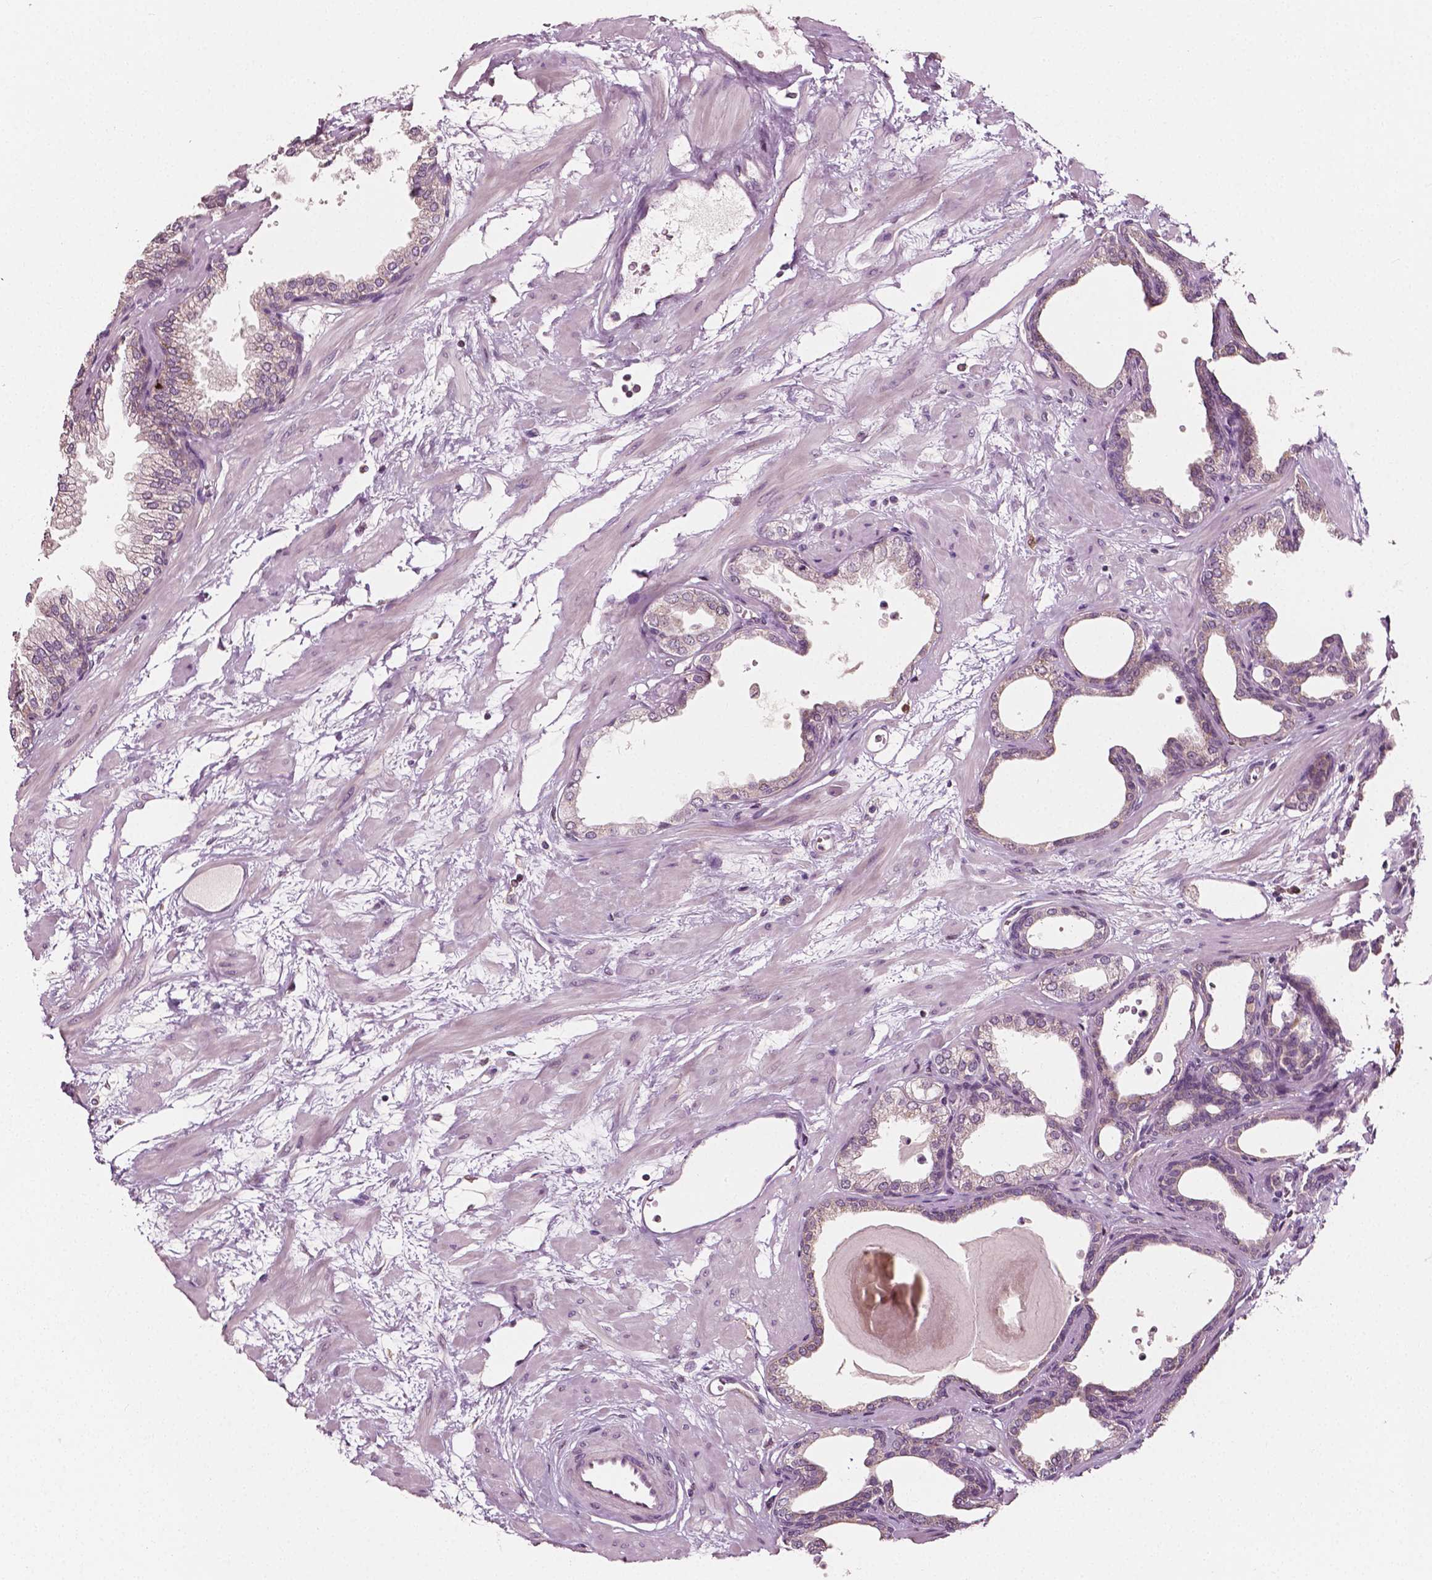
{"staining": {"intensity": "negative", "quantity": "none", "location": "none"}, "tissue": "prostate", "cell_type": "Glandular cells", "image_type": "normal", "snomed": [{"axis": "morphology", "description": "Normal tissue, NOS"}, {"axis": "topography", "description": "Prostate"}], "caption": "This is an IHC image of benign human prostate. There is no expression in glandular cells.", "gene": "MCL1", "patient": {"sex": "male", "age": 37}}